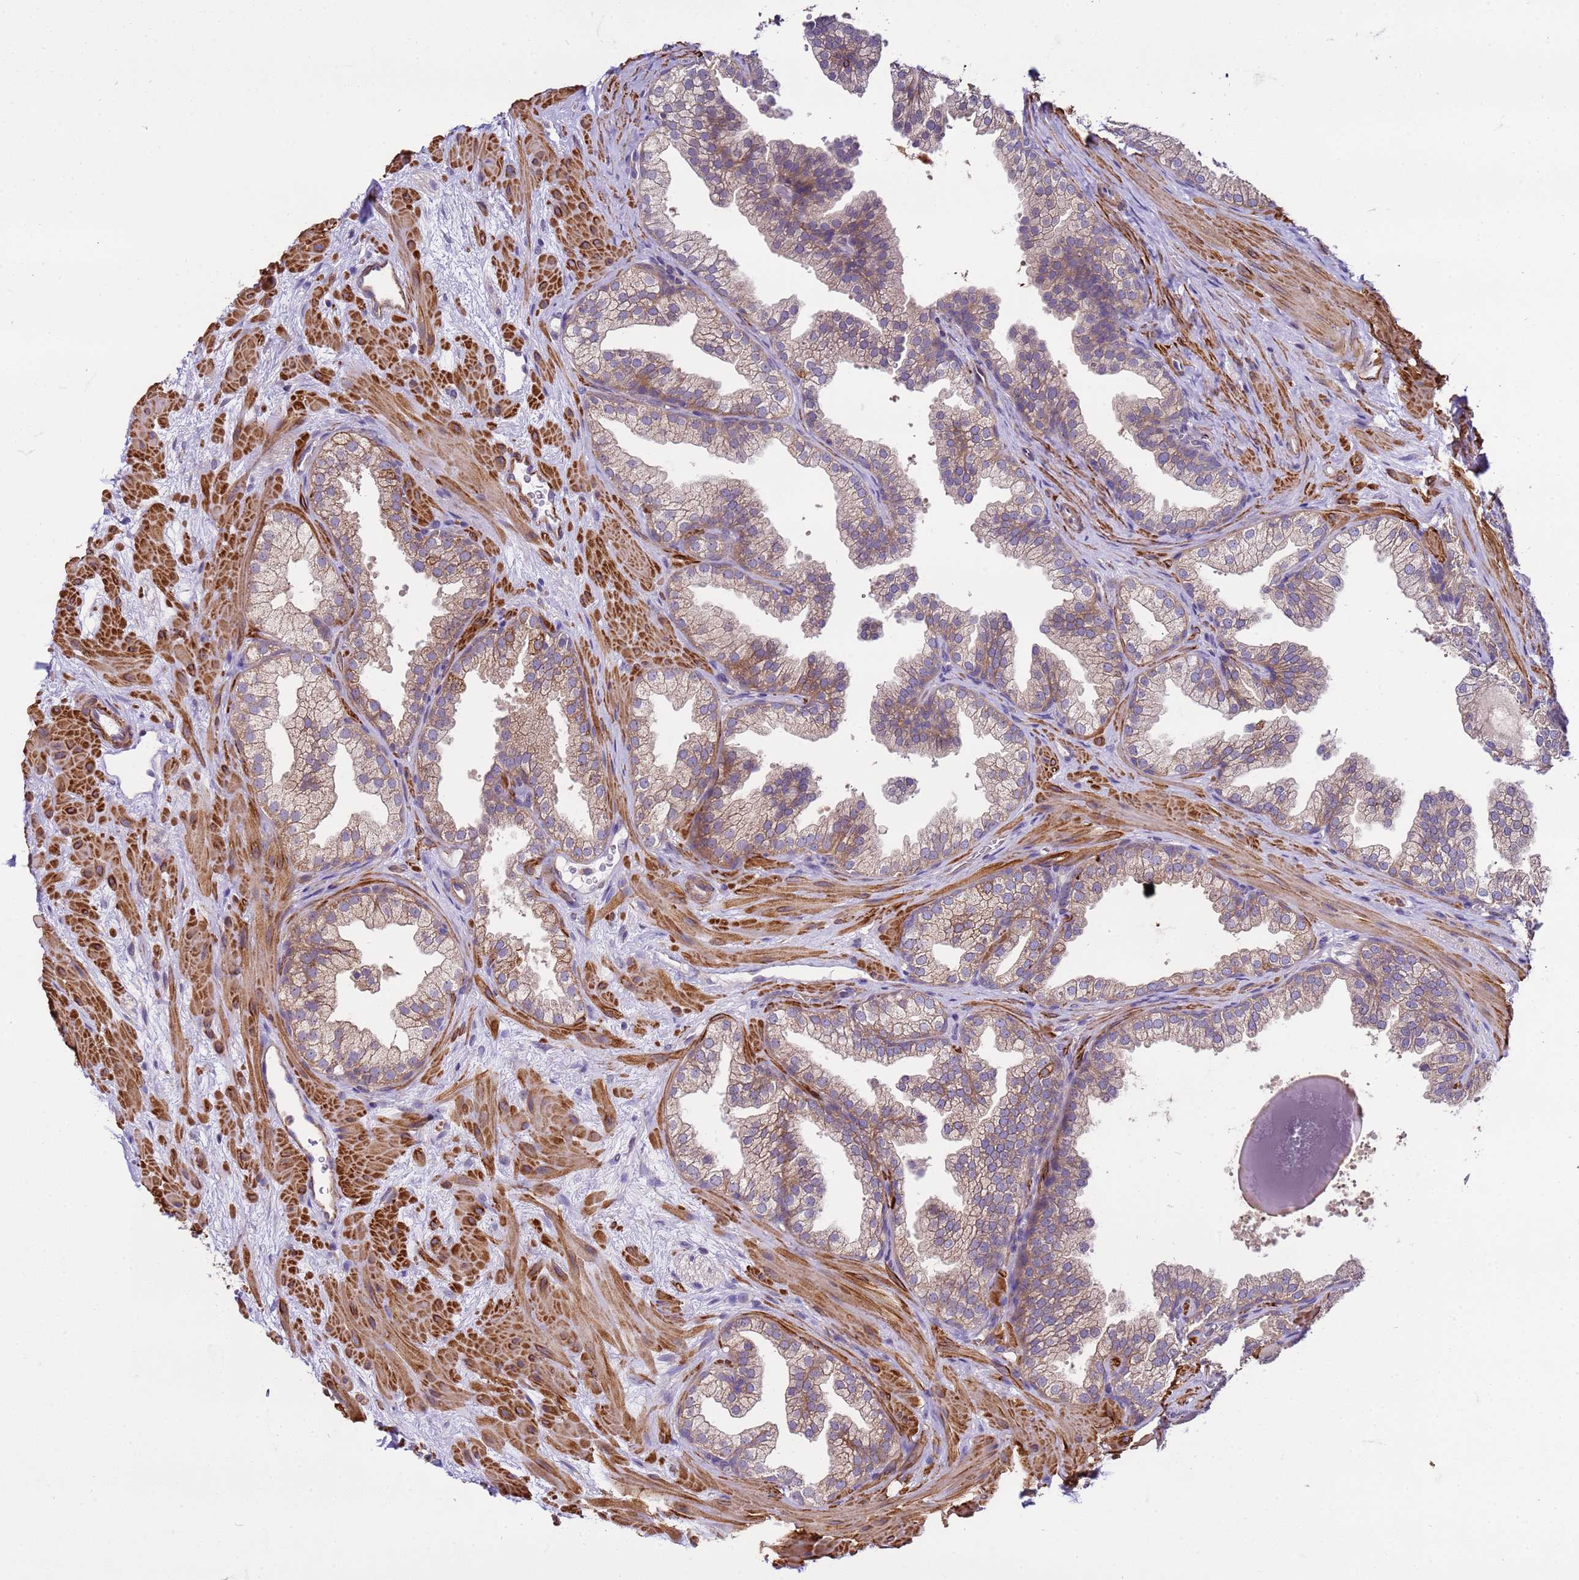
{"staining": {"intensity": "moderate", "quantity": ">75%", "location": "cytoplasmic/membranous"}, "tissue": "prostate", "cell_type": "Glandular cells", "image_type": "normal", "snomed": [{"axis": "morphology", "description": "Normal tissue, NOS"}, {"axis": "topography", "description": "Prostate"}], "caption": "Protein analysis of normal prostate displays moderate cytoplasmic/membranous positivity in approximately >75% of glandular cells. Immunohistochemistry (ihc) stains the protein of interest in brown and the nuclei are stained blue.", "gene": "GEN1", "patient": {"sex": "male", "age": 37}}